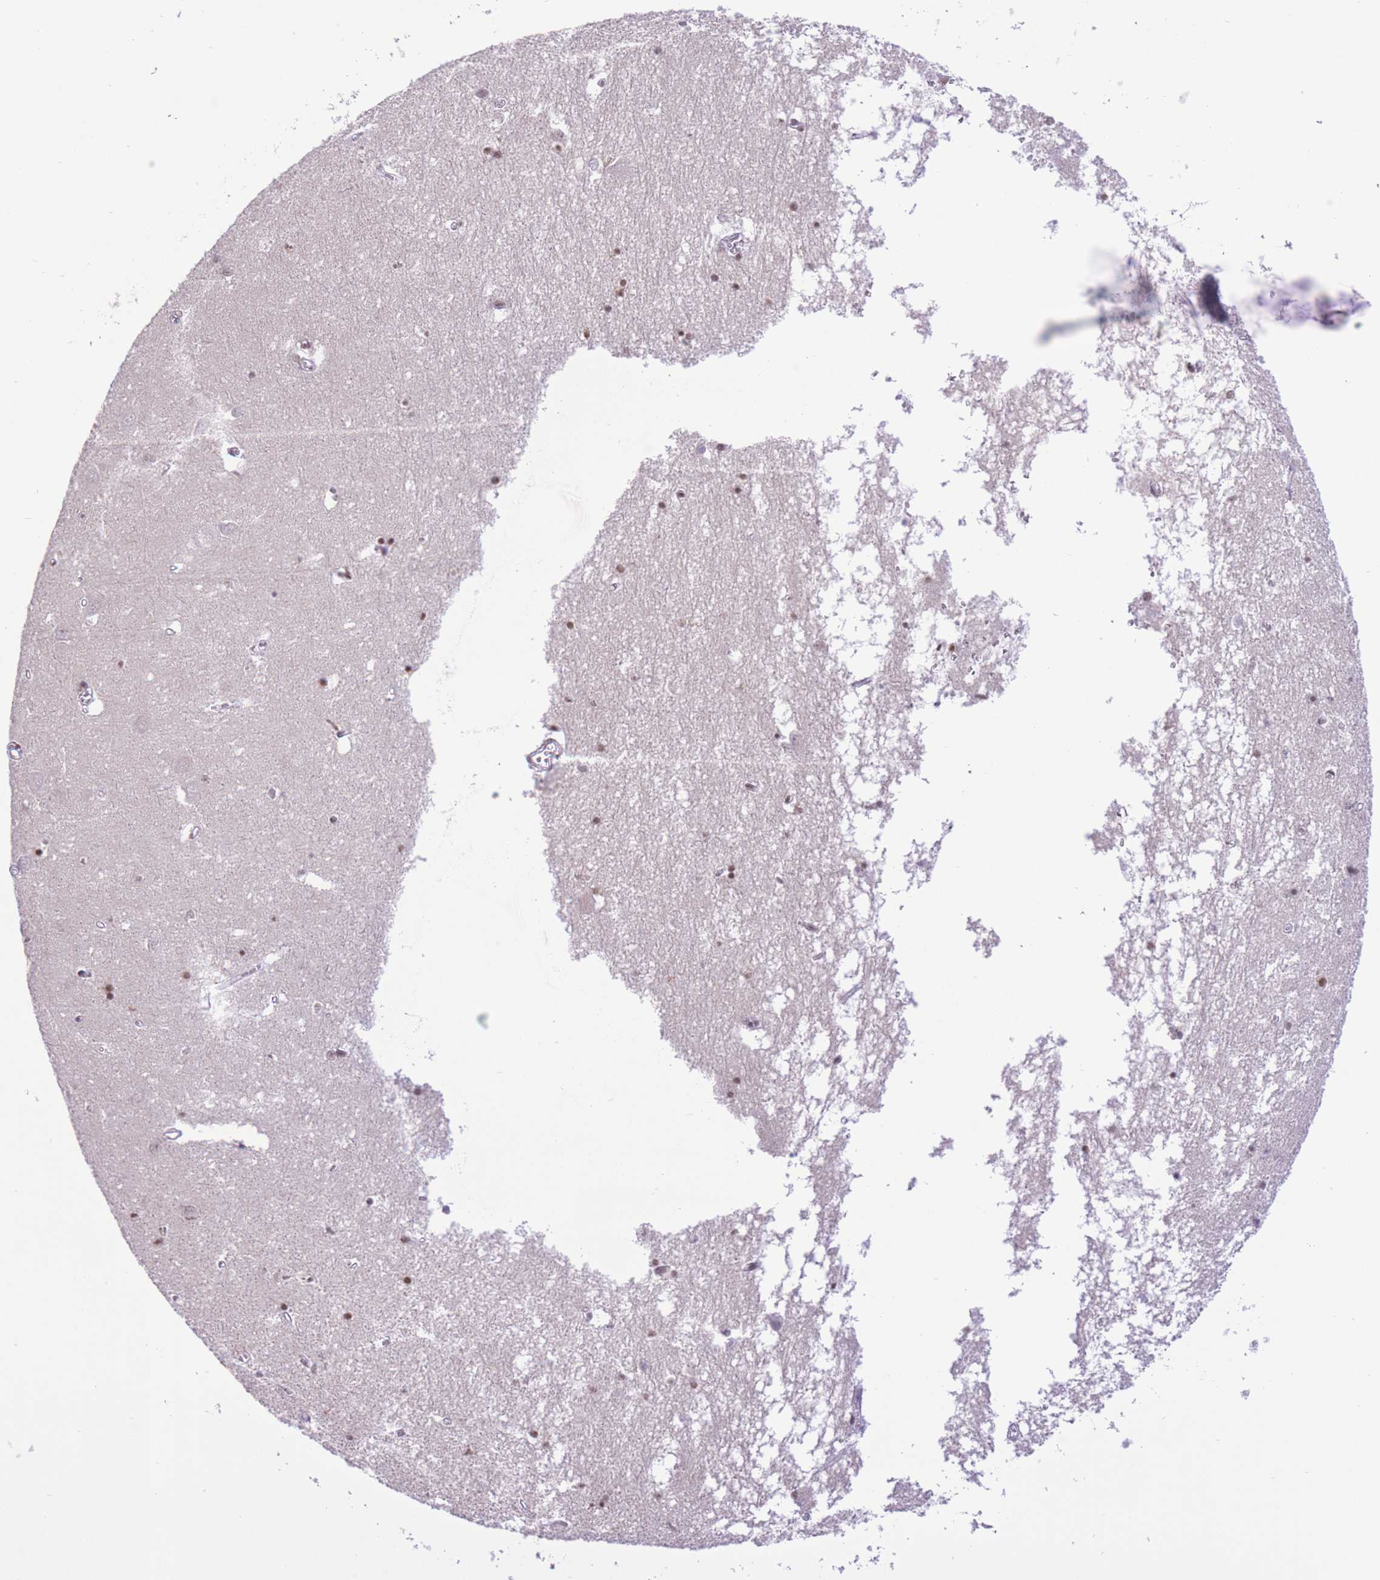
{"staining": {"intensity": "moderate", "quantity": ">75%", "location": "nuclear"}, "tissue": "hippocampus", "cell_type": "Glial cells", "image_type": "normal", "snomed": [{"axis": "morphology", "description": "Normal tissue, NOS"}, {"axis": "topography", "description": "Hippocampus"}], "caption": "Hippocampus stained with immunohistochemistry demonstrates moderate nuclear staining in about >75% of glial cells. (DAB (3,3'-diaminobenzidine) IHC, brown staining for protein, blue staining for nuclei).", "gene": "ZBED5", "patient": {"sex": "male", "age": 70}}